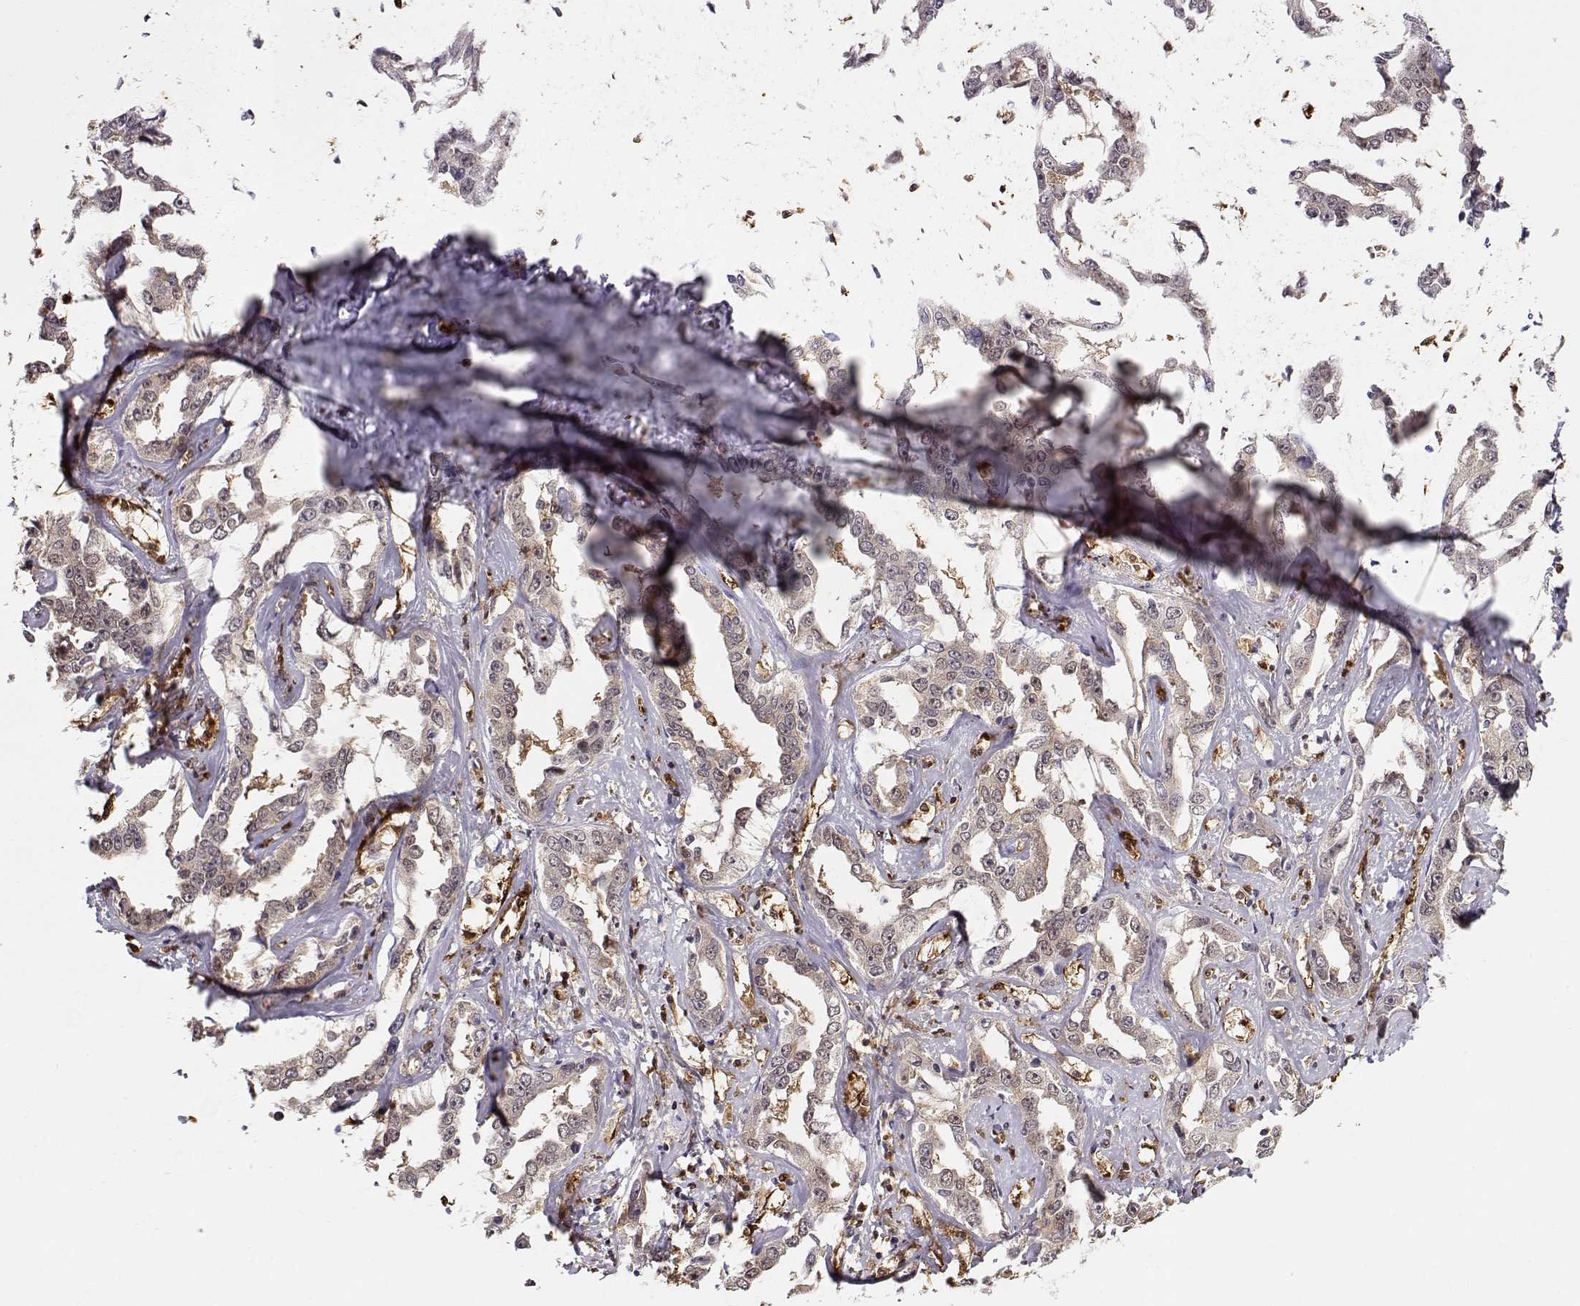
{"staining": {"intensity": "negative", "quantity": "none", "location": "none"}, "tissue": "liver cancer", "cell_type": "Tumor cells", "image_type": "cancer", "snomed": [{"axis": "morphology", "description": "Cholangiocarcinoma"}, {"axis": "topography", "description": "Liver"}], "caption": "An immunohistochemistry micrograph of liver cancer (cholangiocarcinoma) is shown. There is no staining in tumor cells of liver cancer (cholangiocarcinoma).", "gene": "PNP", "patient": {"sex": "male", "age": 59}}